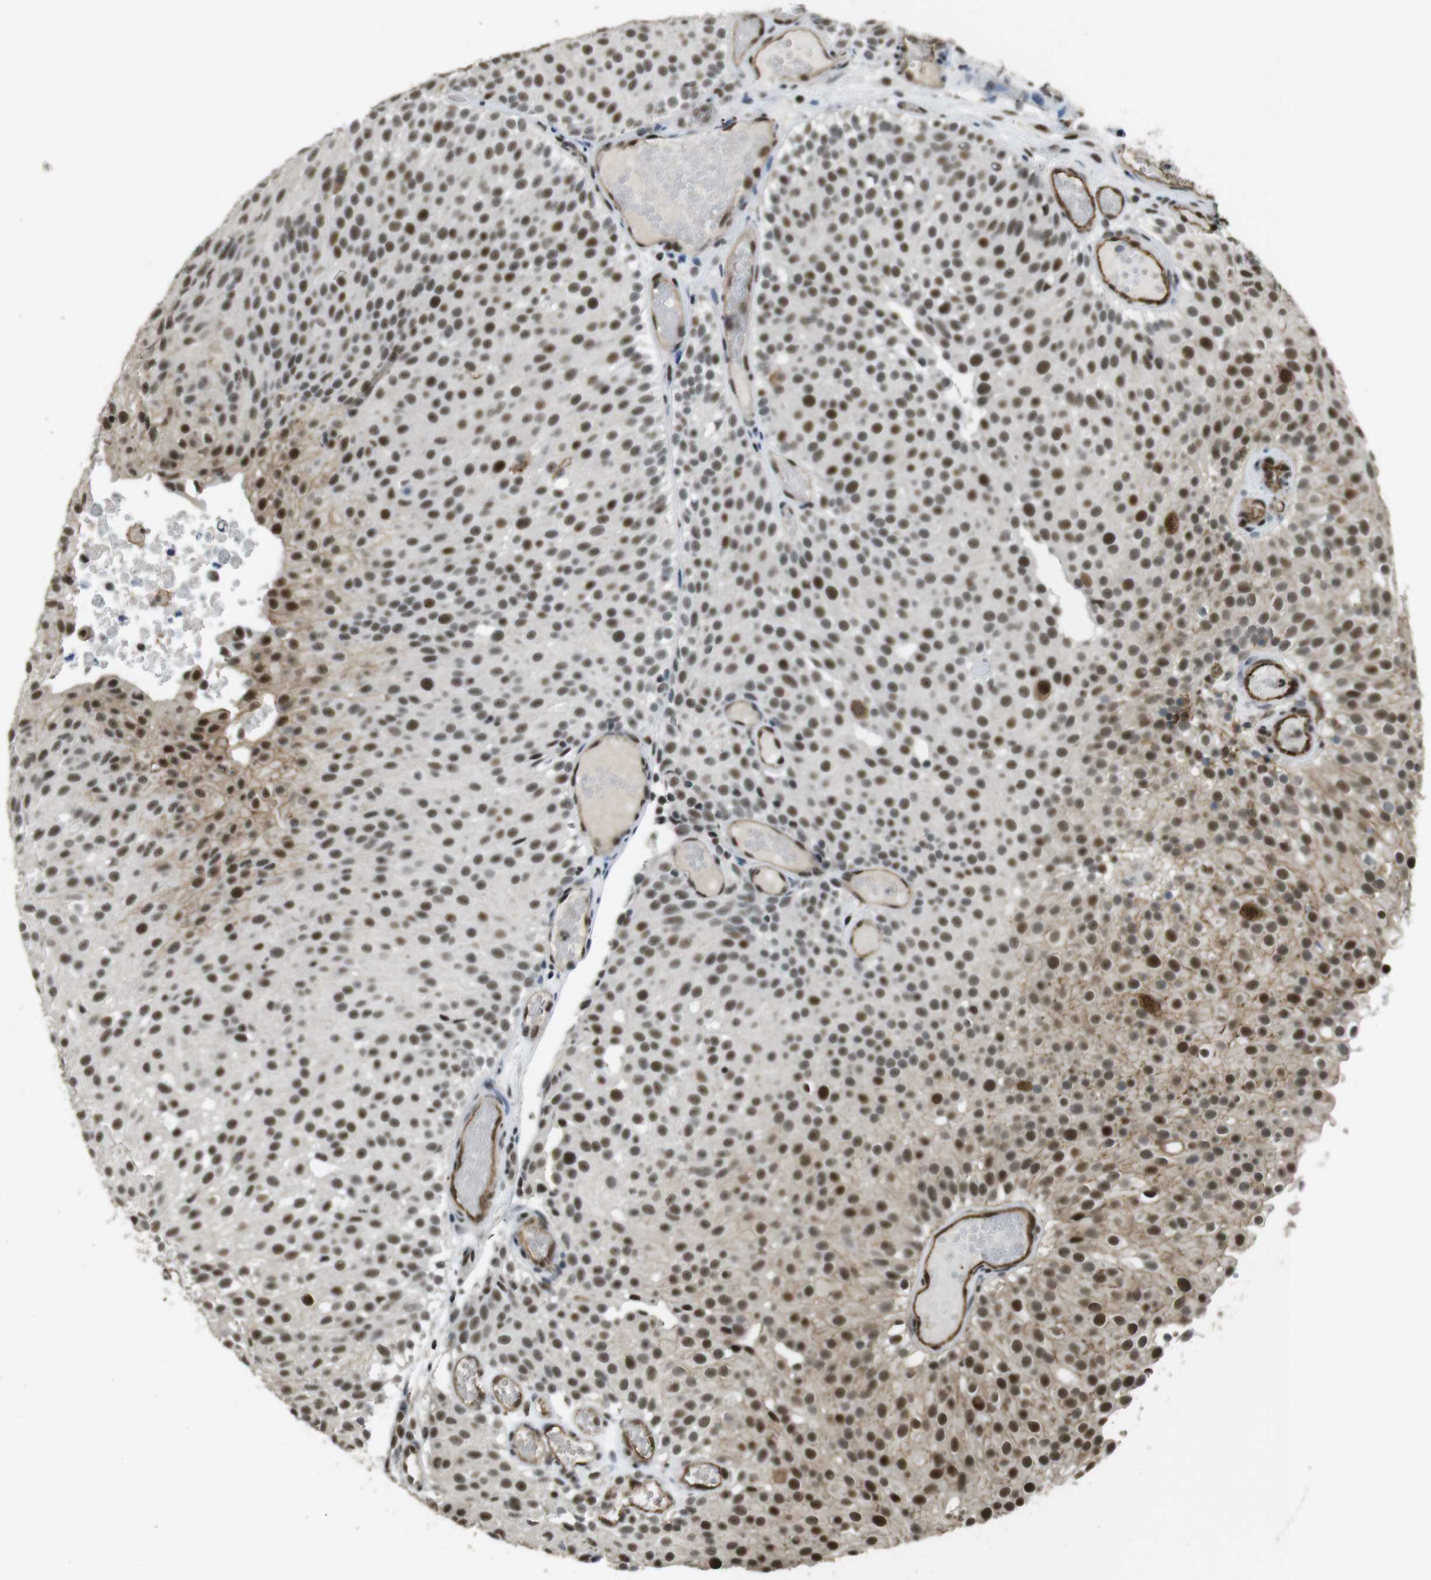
{"staining": {"intensity": "moderate", "quantity": ">75%", "location": "cytoplasmic/membranous,nuclear"}, "tissue": "urothelial cancer", "cell_type": "Tumor cells", "image_type": "cancer", "snomed": [{"axis": "morphology", "description": "Urothelial carcinoma, Low grade"}, {"axis": "topography", "description": "Urinary bladder"}], "caption": "The image reveals a brown stain indicating the presence of a protein in the cytoplasmic/membranous and nuclear of tumor cells in low-grade urothelial carcinoma.", "gene": "CSNK2B", "patient": {"sex": "male", "age": 78}}